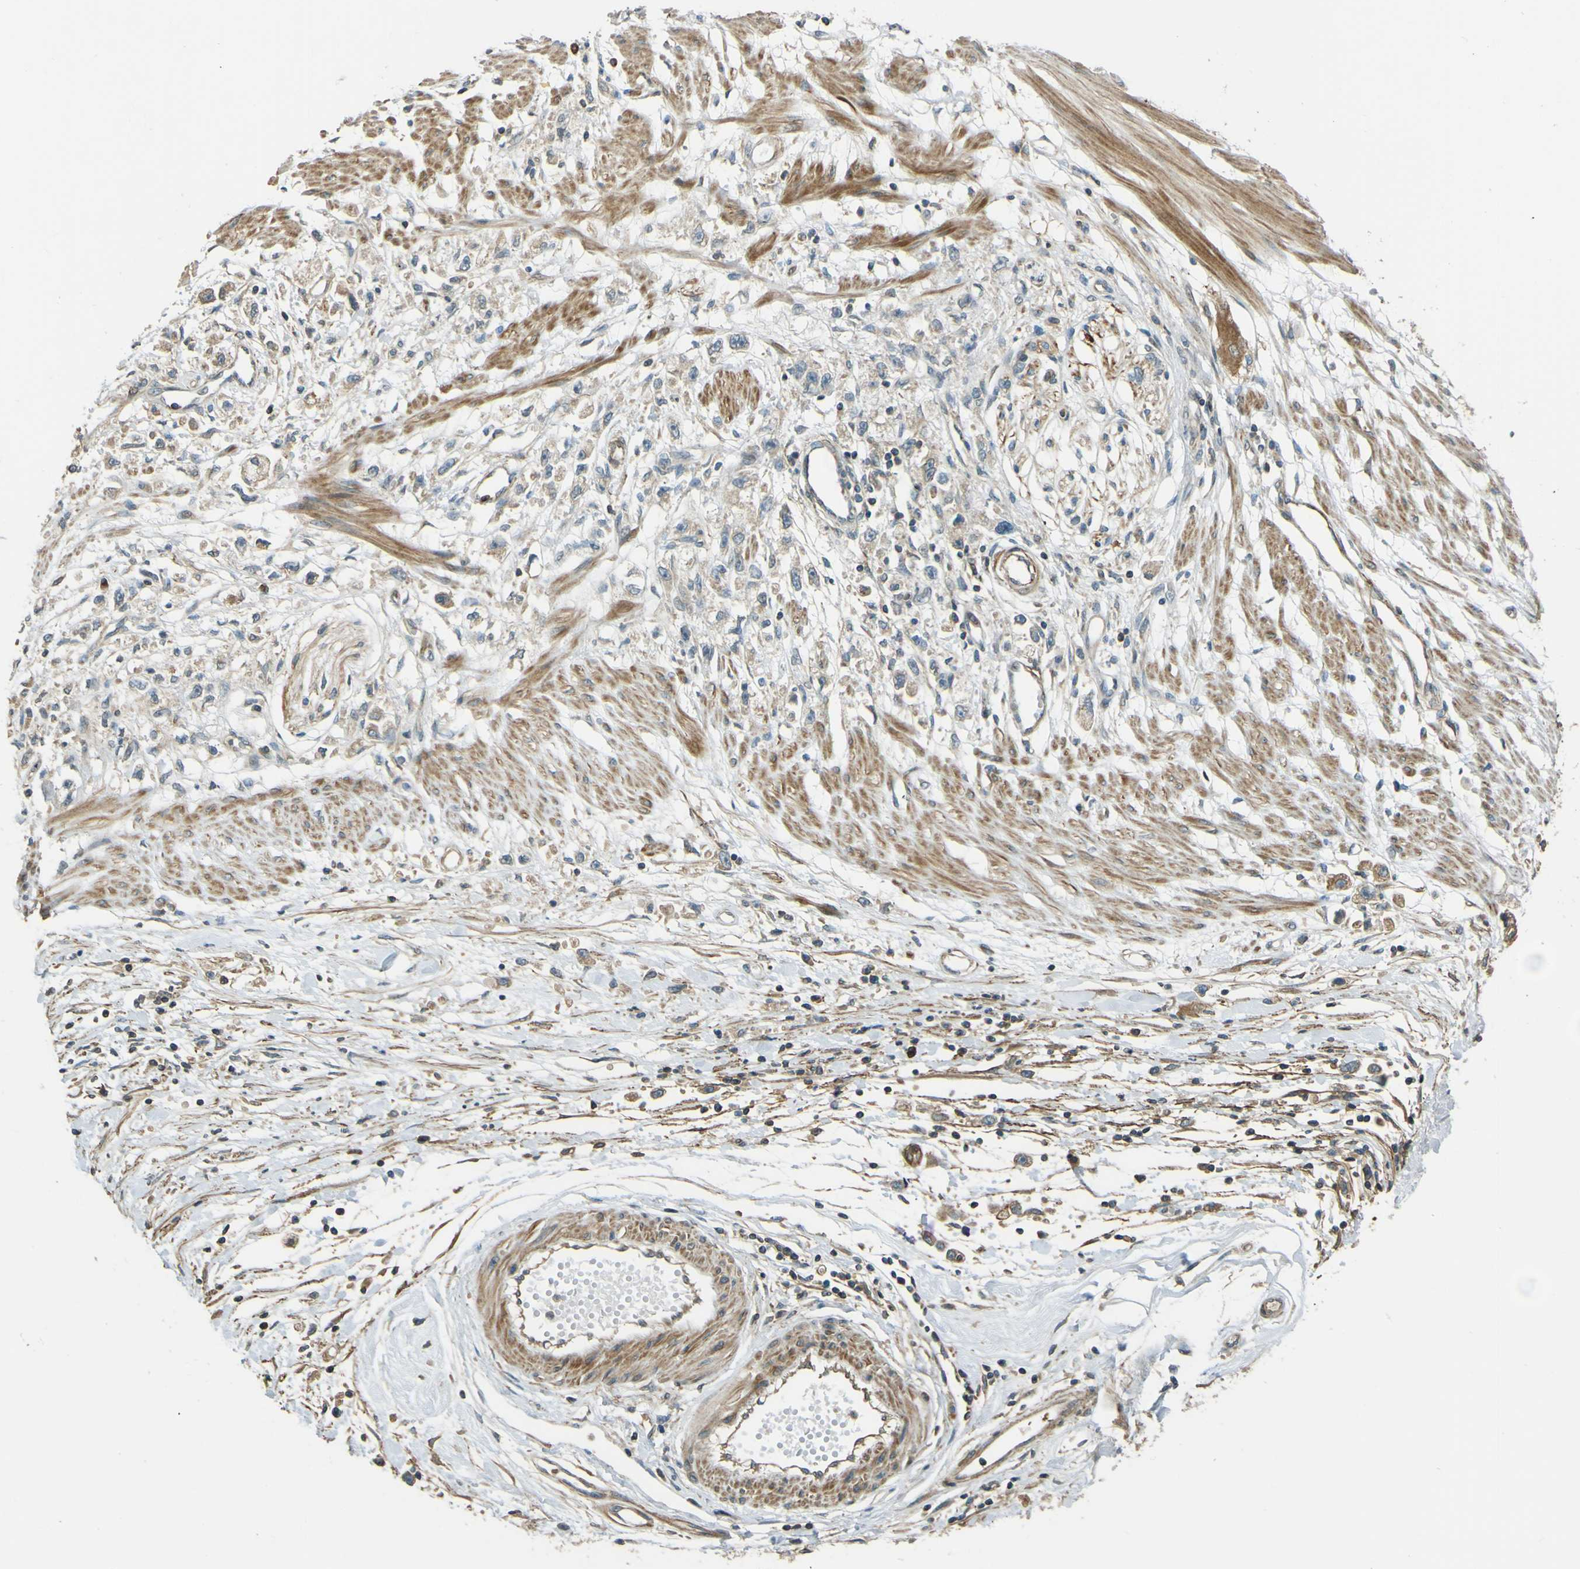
{"staining": {"intensity": "weak", "quantity": "<25%", "location": "cytoplasmic/membranous"}, "tissue": "stomach cancer", "cell_type": "Tumor cells", "image_type": "cancer", "snomed": [{"axis": "morphology", "description": "Adenocarcinoma, NOS"}, {"axis": "topography", "description": "Stomach"}], "caption": "Immunohistochemical staining of stomach cancer (adenocarcinoma) shows no significant positivity in tumor cells.", "gene": "LPCAT1", "patient": {"sex": "female", "age": 59}}